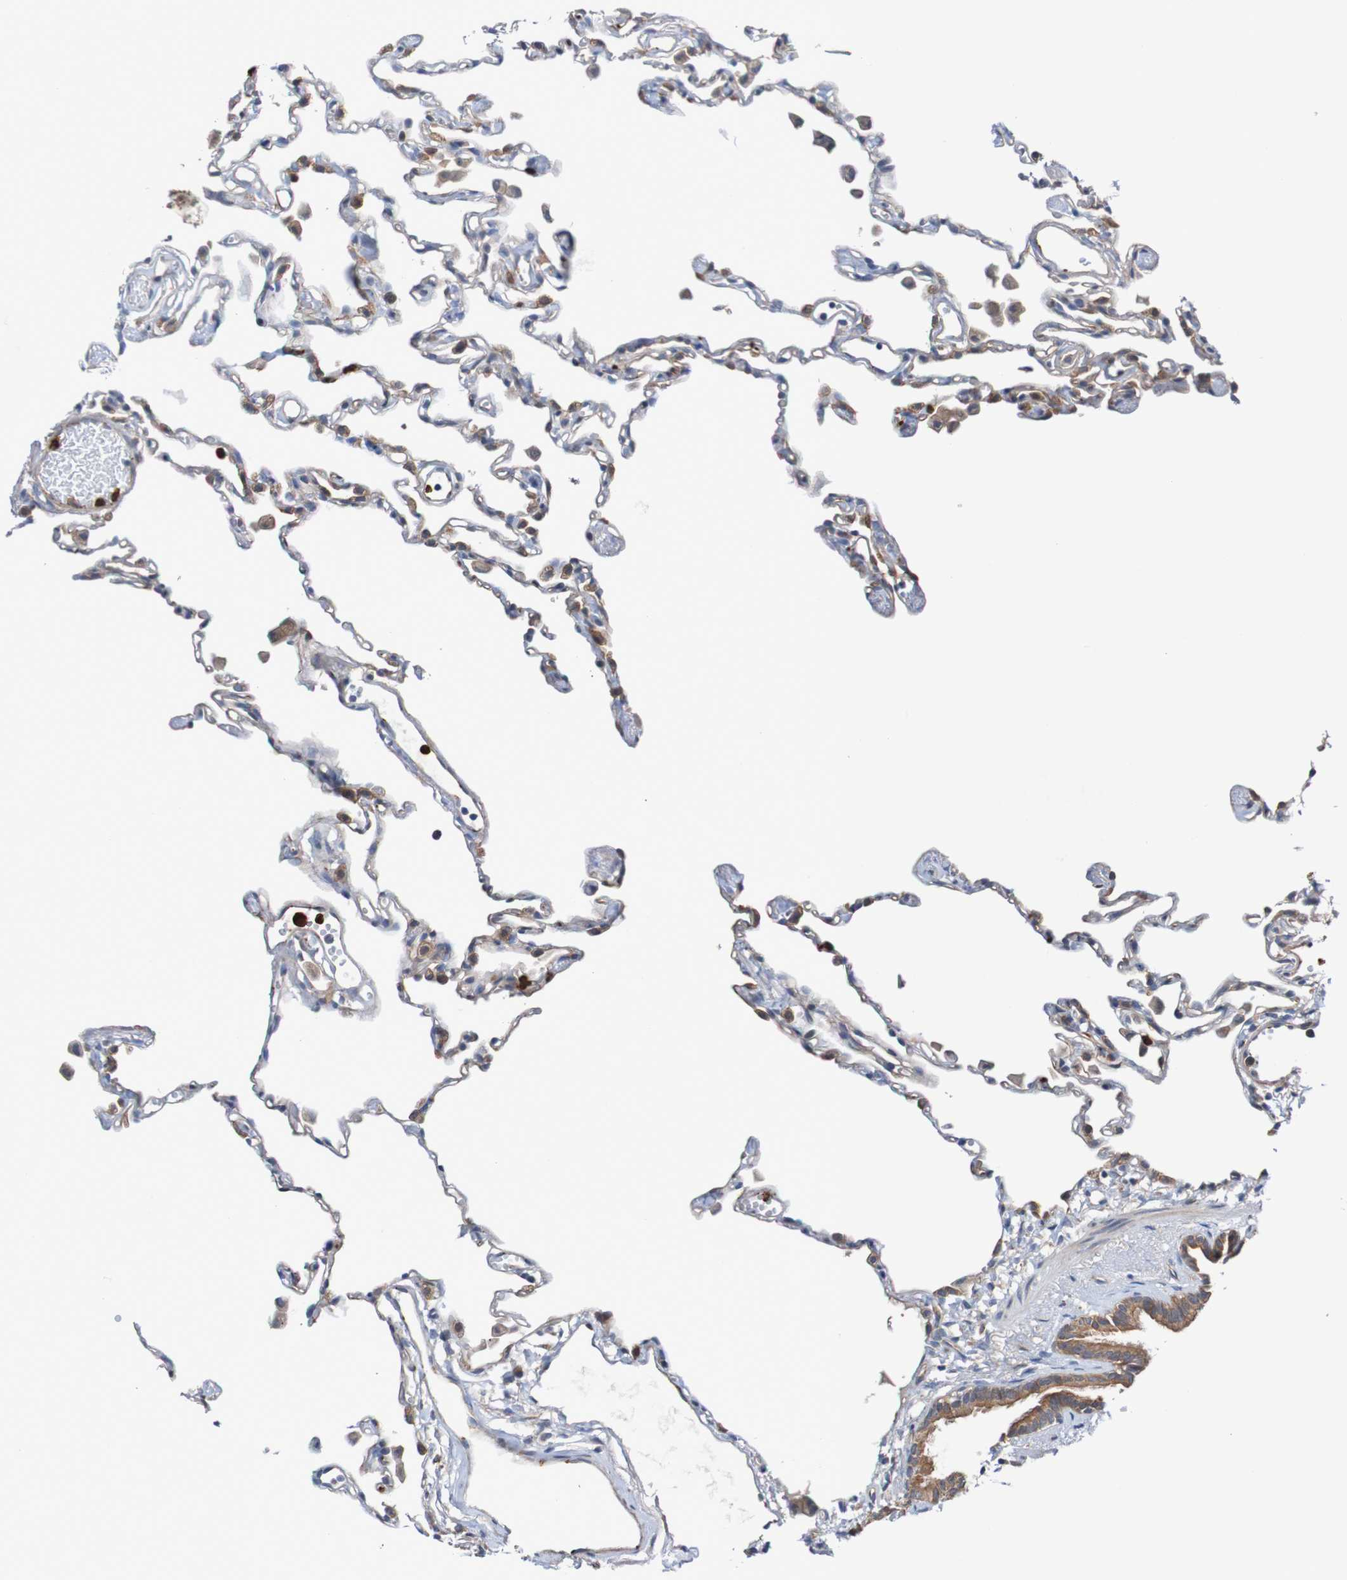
{"staining": {"intensity": "weak", "quantity": "25%-75%", "location": "cytoplasmic/membranous"}, "tissue": "lung", "cell_type": "Alveolar cells", "image_type": "normal", "snomed": [{"axis": "morphology", "description": "Normal tissue, NOS"}, {"axis": "topography", "description": "Lung"}], "caption": "Weak cytoplasmic/membranous staining for a protein is present in about 25%-75% of alveolar cells of normal lung using immunohistochemistry (IHC).", "gene": "ST8SIA6", "patient": {"sex": "female", "age": 49}}